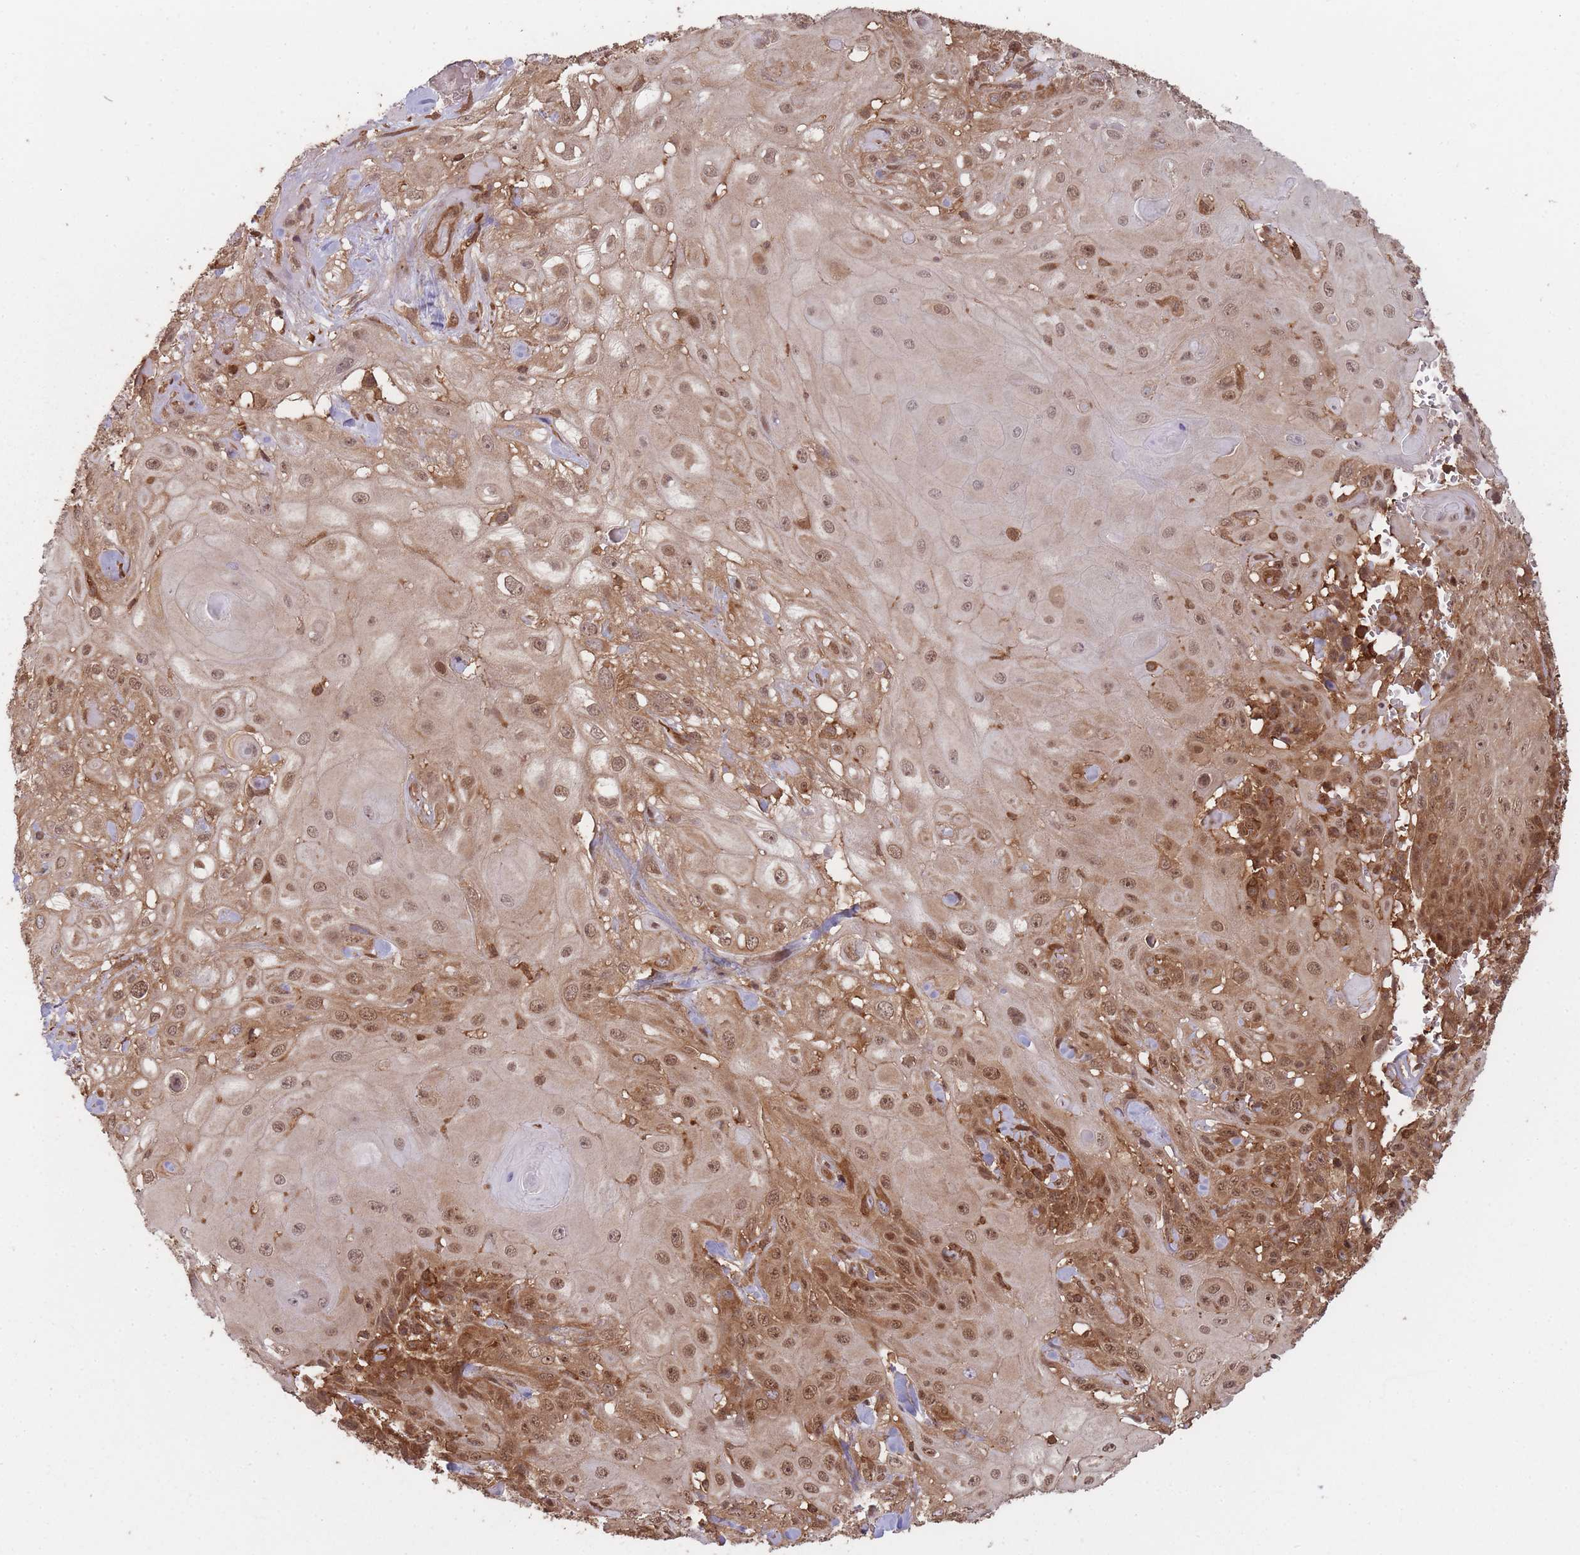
{"staining": {"intensity": "moderate", "quantity": ">75%", "location": "cytoplasmic/membranous,nuclear"}, "tissue": "skin cancer", "cell_type": "Tumor cells", "image_type": "cancer", "snomed": [{"axis": "morphology", "description": "Normal tissue, NOS"}, {"axis": "morphology", "description": "Squamous cell carcinoma, NOS"}, {"axis": "topography", "description": "Skin"}, {"axis": "topography", "description": "Cartilage tissue"}], "caption": "Moderate cytoplasmic/membranous and nuclear positivity is appreciated in about >75% of tumor cells in skin cancer (squamous cell carcinoma).", "gene": "PPP6R3", "patient": {"sex": "female", "age": 79}}